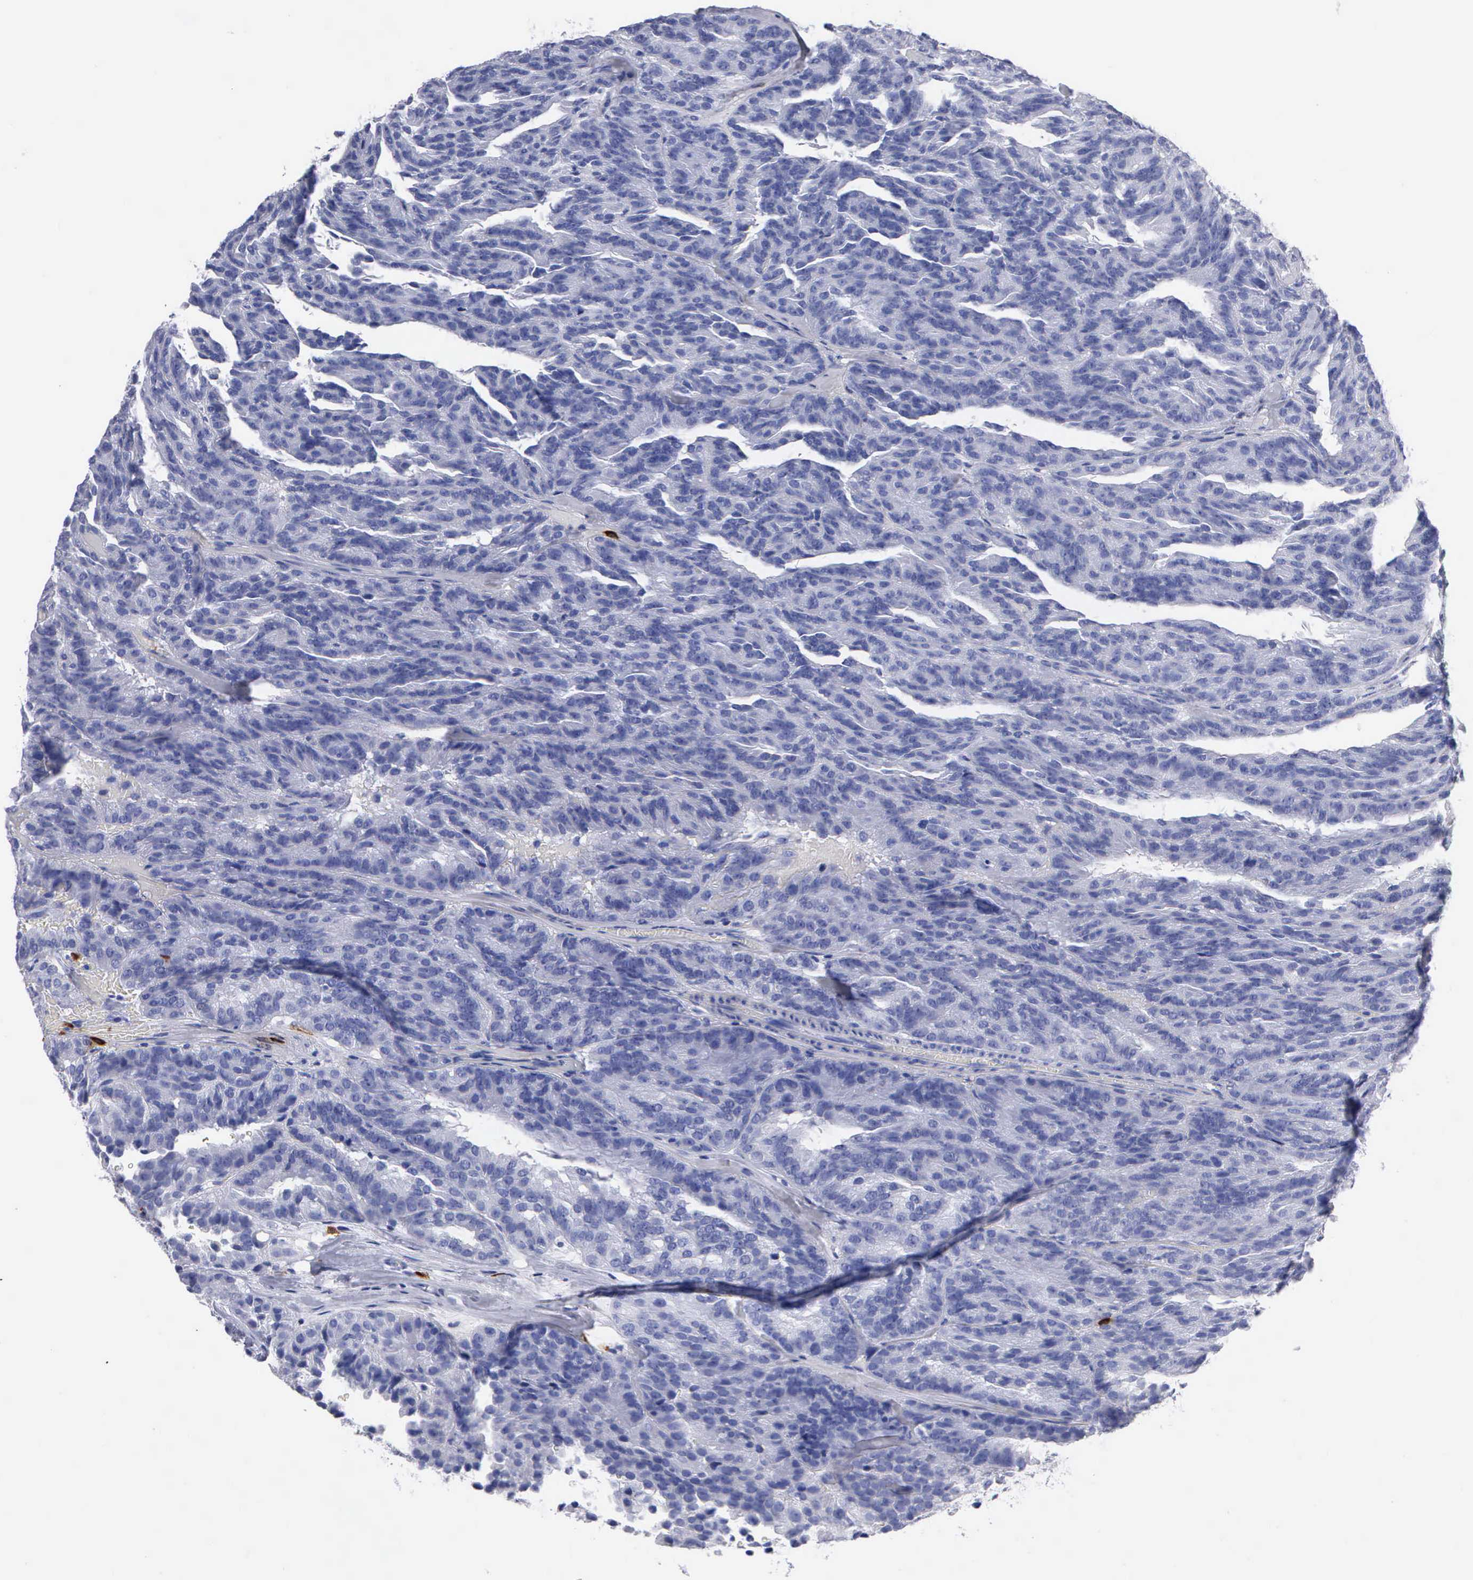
{"staining": {"intensity": "negative", "quantity": "none", "location": "none"}, "tissue": "renal cancer", "cell_type": "Tumor cells", "image_type": "cancer", "snomed": [{"axis": "morphology", "description": "Adenocarcinoma, NOS"}, {"axis": "topography", "description": "Kidney"}], "caption": "A high-resolution micrograph shows immunohistochemistry staining of renal adenocarcinoma, which reveals no significant expression in tumor cells.", "gene": "CTSG", "patient": {"sex": "male", "age": 46}}